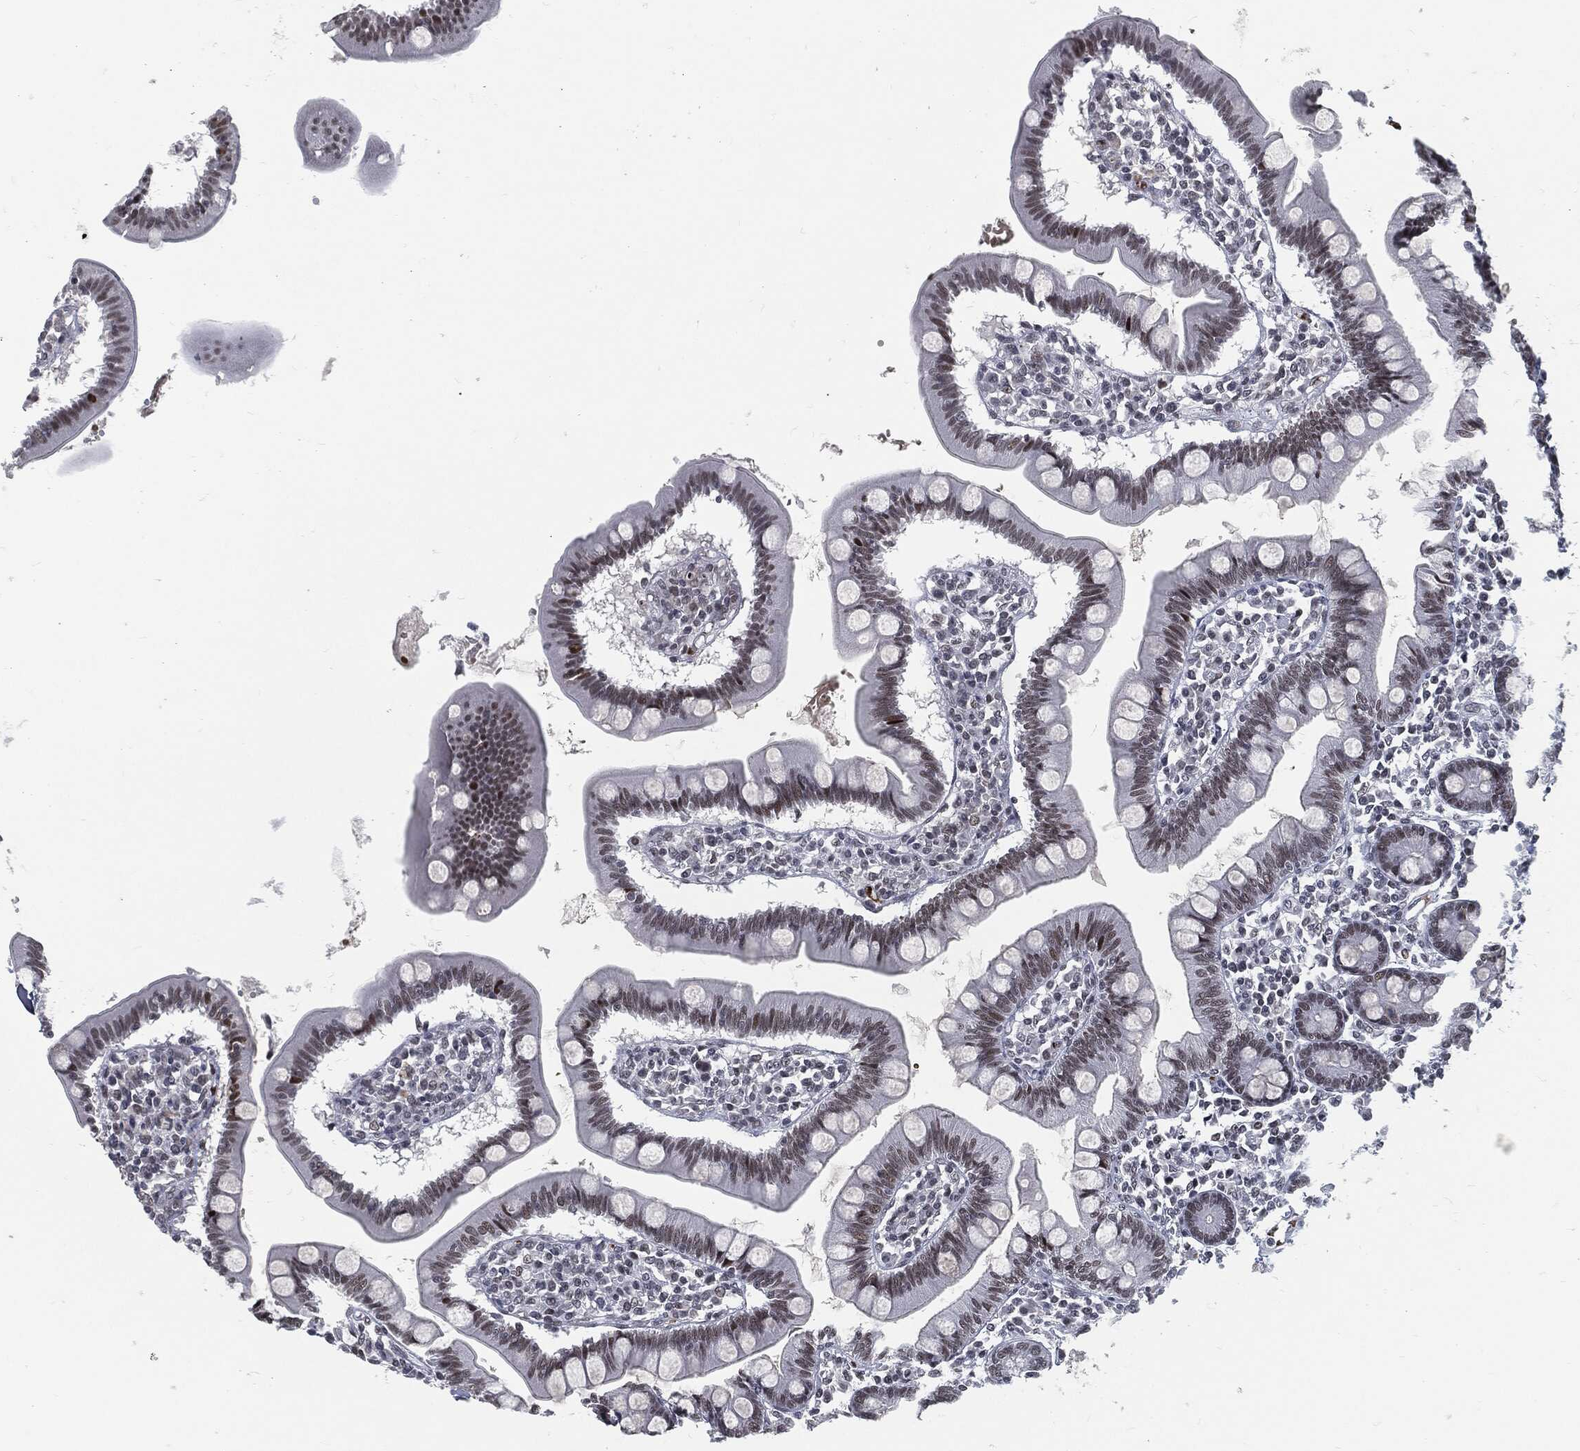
{"staining": {"intensity": "moderate", "quantity": "<25%", "location": "nuclear"}, "tissue": "small intestine", "cell_type": "Glandular cells", "image_type": "normal", "snomed": [{"axis": "morphology", "description": "Normal tissue, NOS"}, {"axis": "topography", "description": "Small intestine"}], "caption": "This histopathology image exhibits unremarkable small intestine stained with immunohistochemistry (IHC) to label a protein in brown. The nuclear of glandular cells show moderate positivity for the protein. Nuclei are counter-stained blue.", "gene": "ANXA1", "patient": {"sex": "male", "age": 88}}